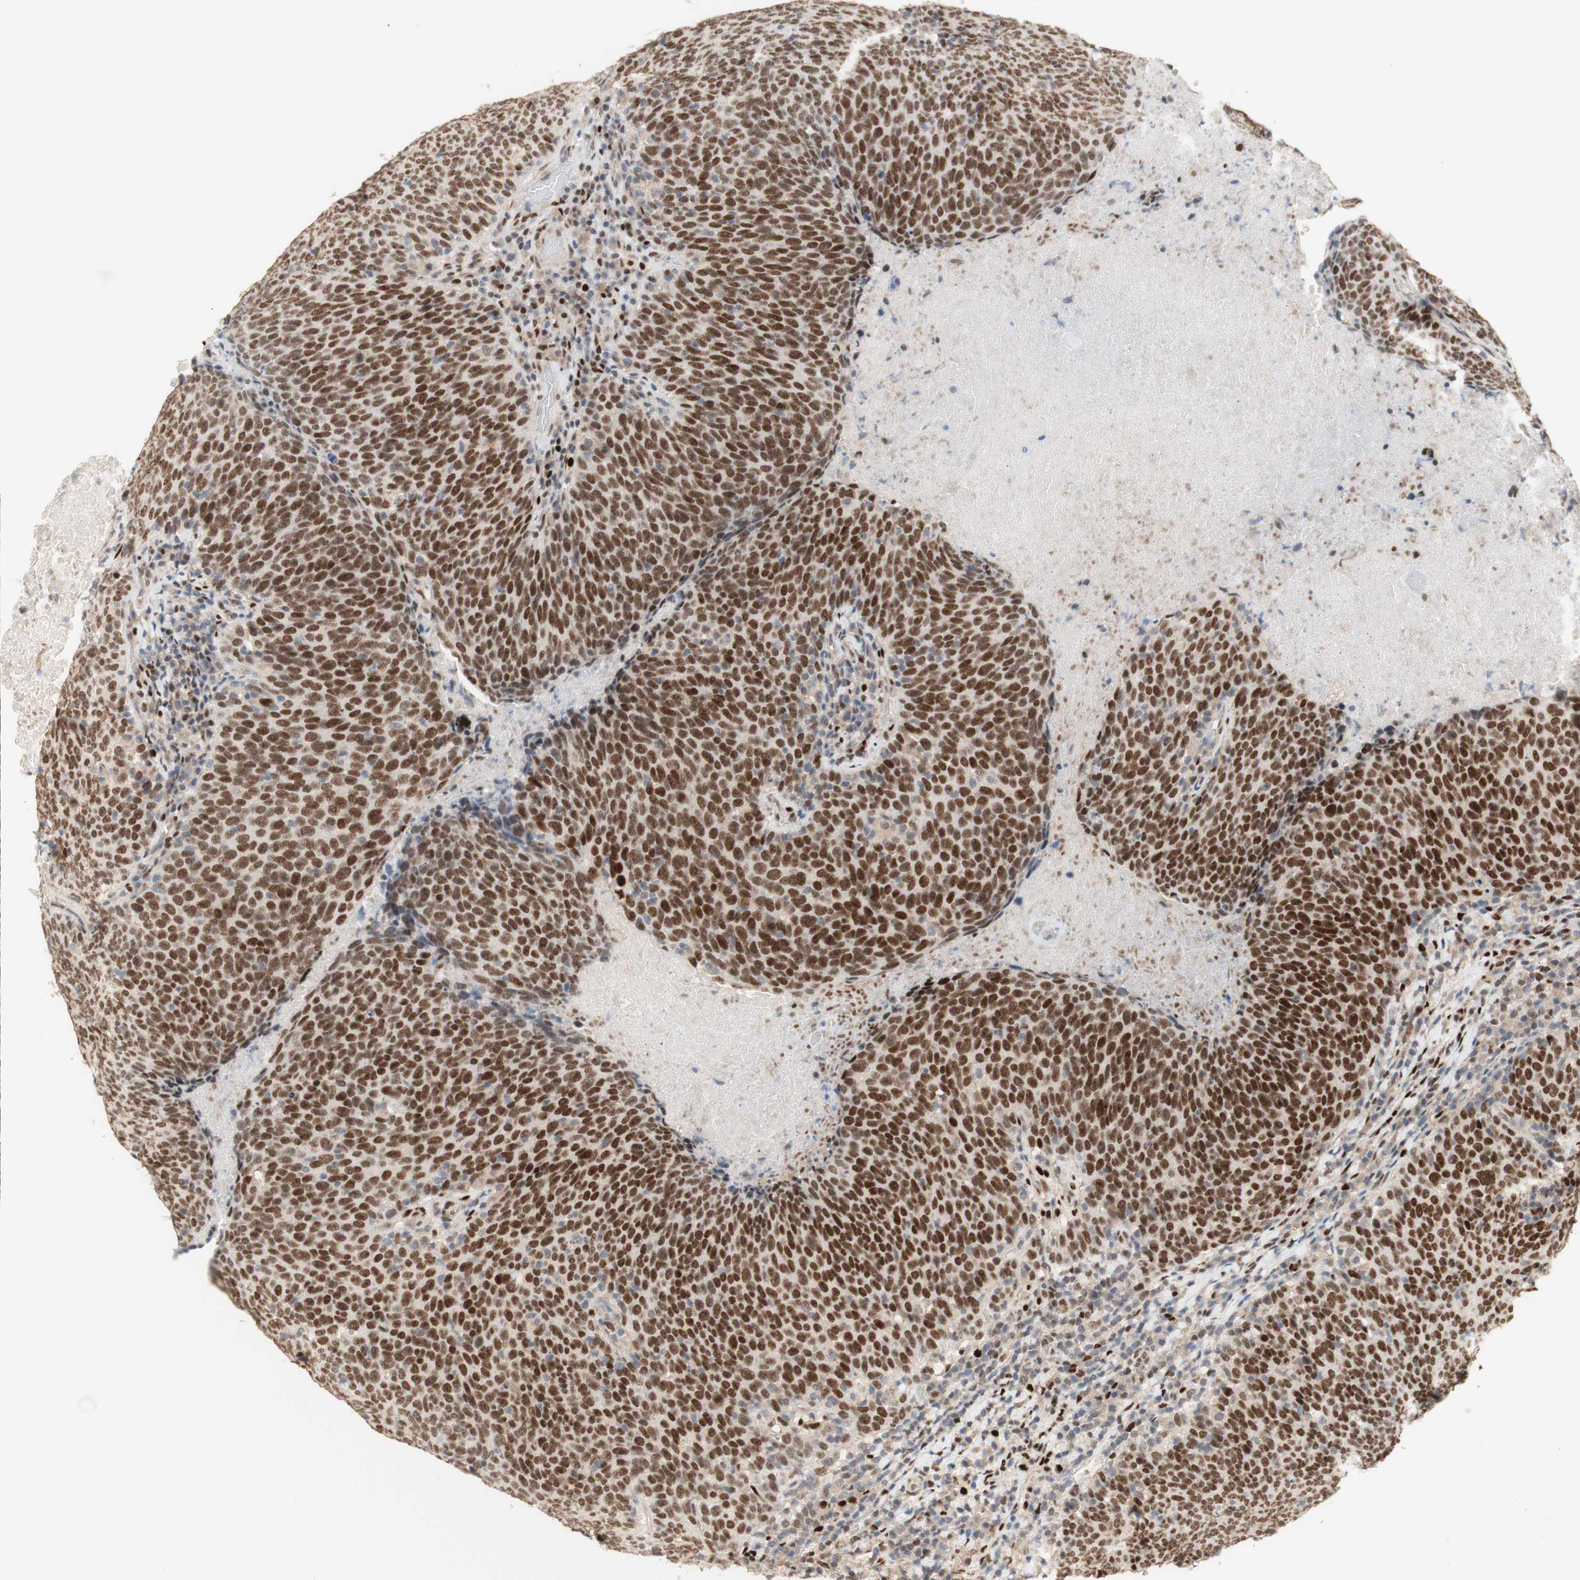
{"staining": {"intensity": "moderate", "quantity": ">75%", "location": "nuclear"}, "tissue": "head and neck cancer", "cell_type": "Tumor cells", "image_type": "cancer", "snomed": [{"axis": "morphology", "description": "Squamous cell carcinoma, NOS"}, {"axis": "morphology", "description": "Squamous cell carcinoma, metastatic, NOS"}, {"axis": "topography", "description": "Lymph node"}, {"axis": "topography", "description": "Head-Neck"}], "caption": "Immunohistochemistry (IHC) histopathology image of head and neck cancer stained for a protein (brown), which displays medium levels of moderate nuclear positivity in about >75% of tumor cells.", "gene": "FOXP1", "patient": {"sex": "male", "age": 62}}